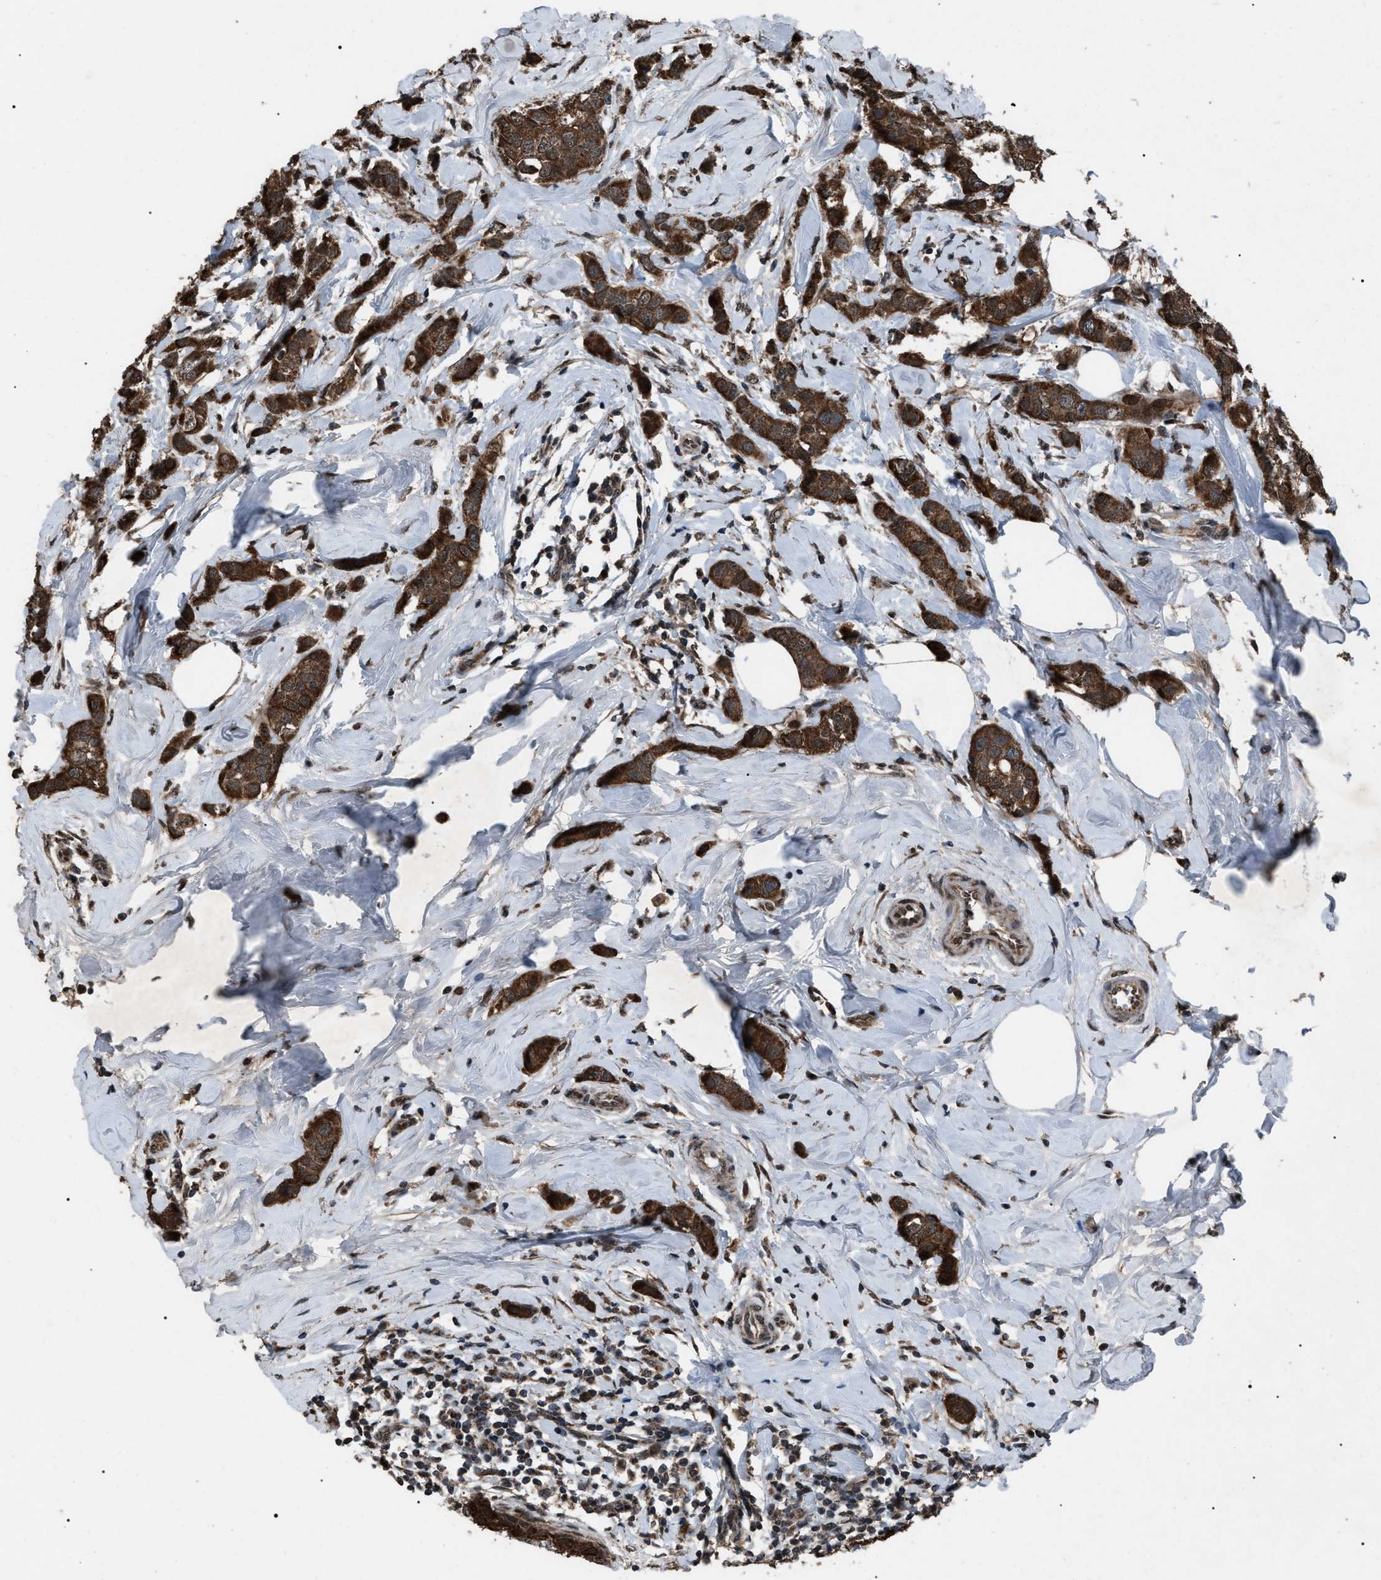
{"staining": {"intensity": "strong", "quantity": ">75%", "location": "cytoplasmic/membranous"}, "tissue": "breast cancer", "cell_type": "Tumor cells", "image_type": "cancer", "snomed": [{"axis": "morphology", "description": "Duct carcinoma"}, {"axis": "topography", "description": "Breast"}], "caption": "This is a histology image of IHC staining of breast infiltrating ductal carcinoma, which shows strong staining in the cytoplasmic/membranous of tumor cells.", "gene": "ZFAND2A", "patient": {"sex": "female", "age": 50}}